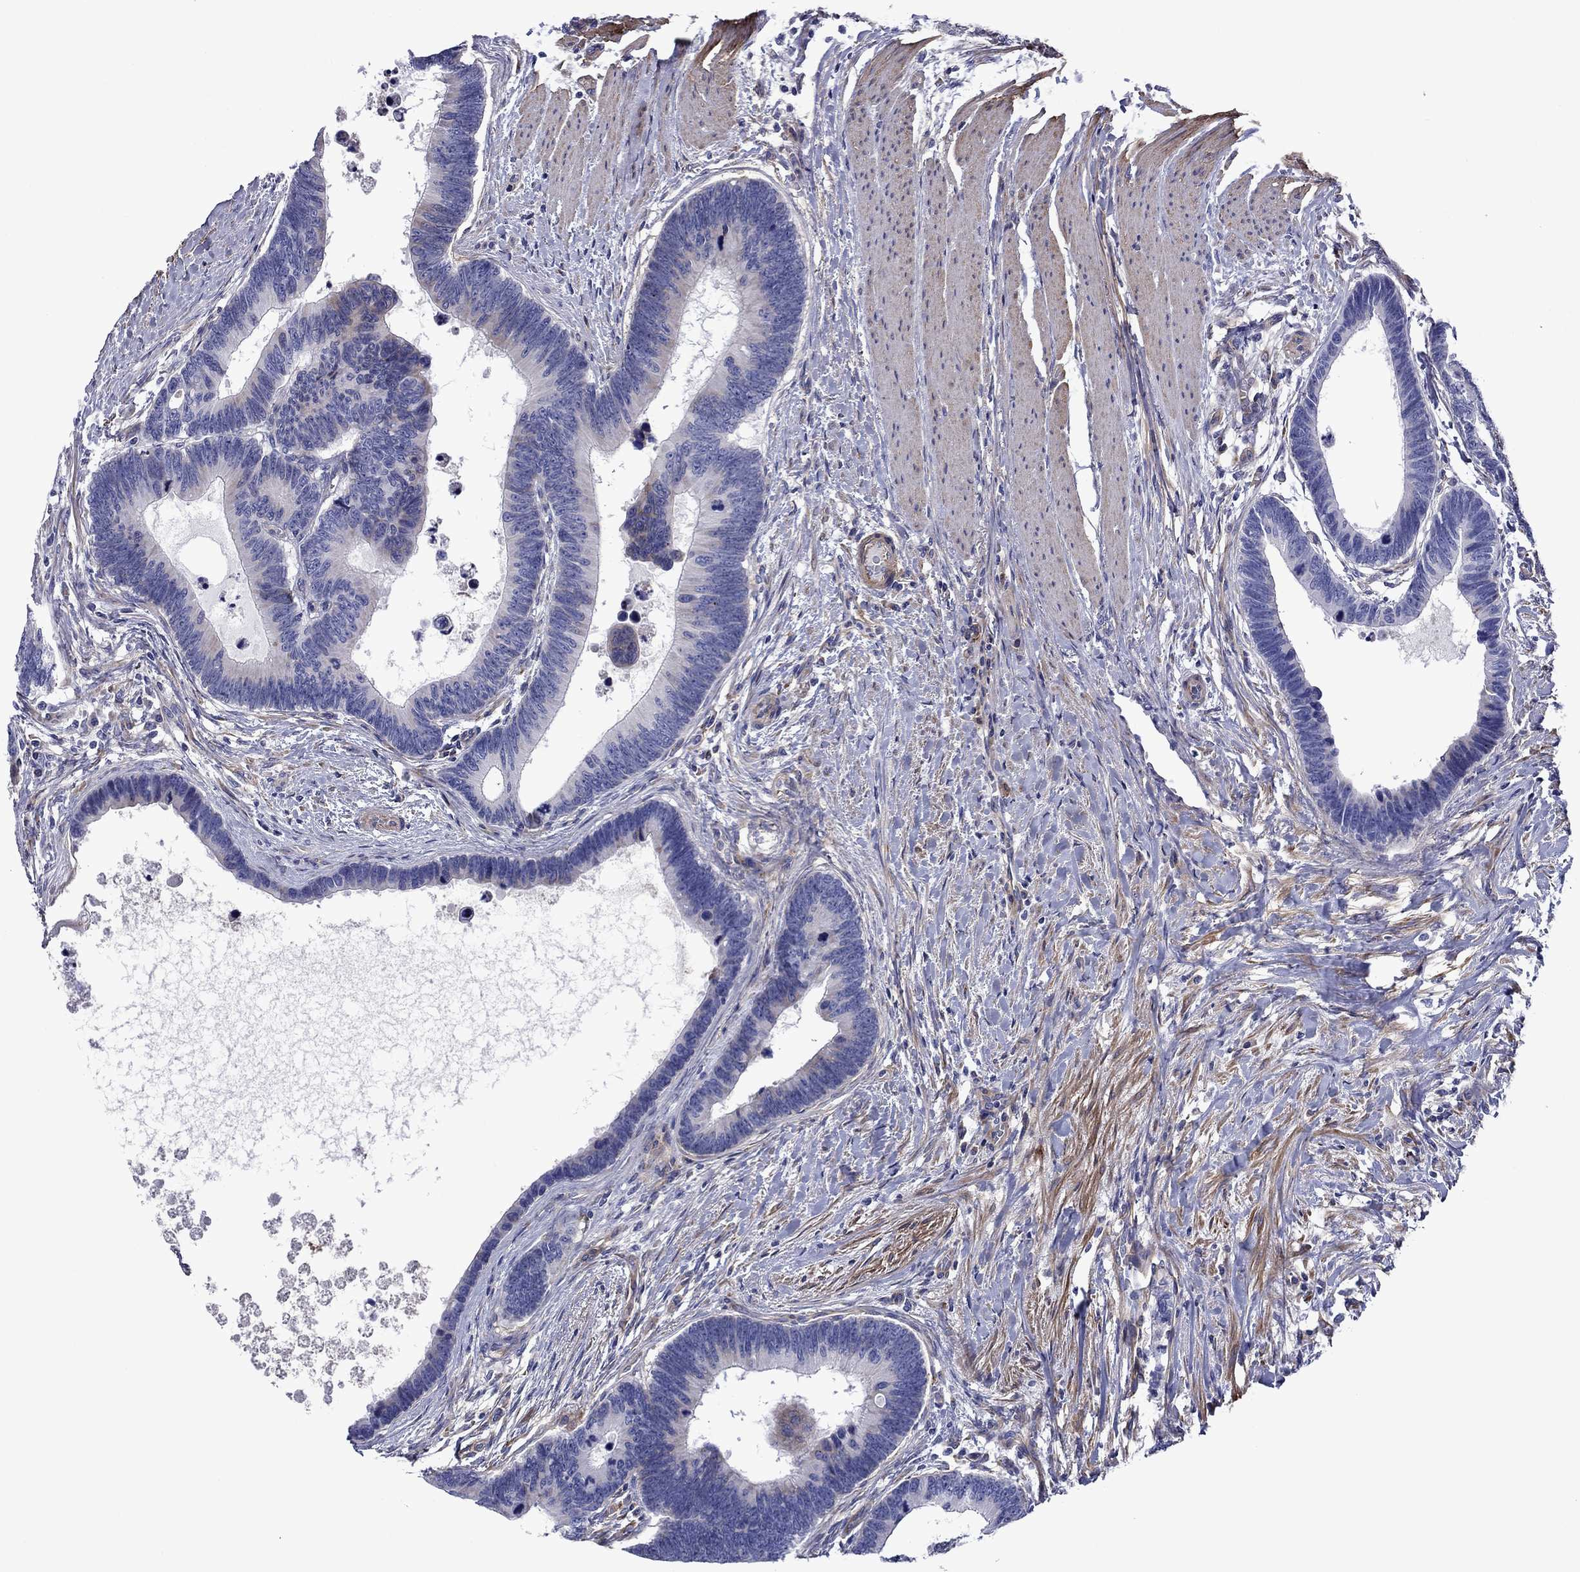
{"staining": {"intensity": "negative", "quantity": "none", "location": "none"}, "tissue": "colorectal cancer", "cell_type": "Tumor cells", "image_type": "cancer", "snomed": [{"axis": "morphology", "description": "Adenocarcinoma, NOS"}, {"axis": "topography", "description": "Colon"}], "caption": "Immunohistochemical staining of human colorectal cancer displays no significant staining in tumor cells.", "gene": "HSPG2", "patient": {"sex": "female", "age": 77}}